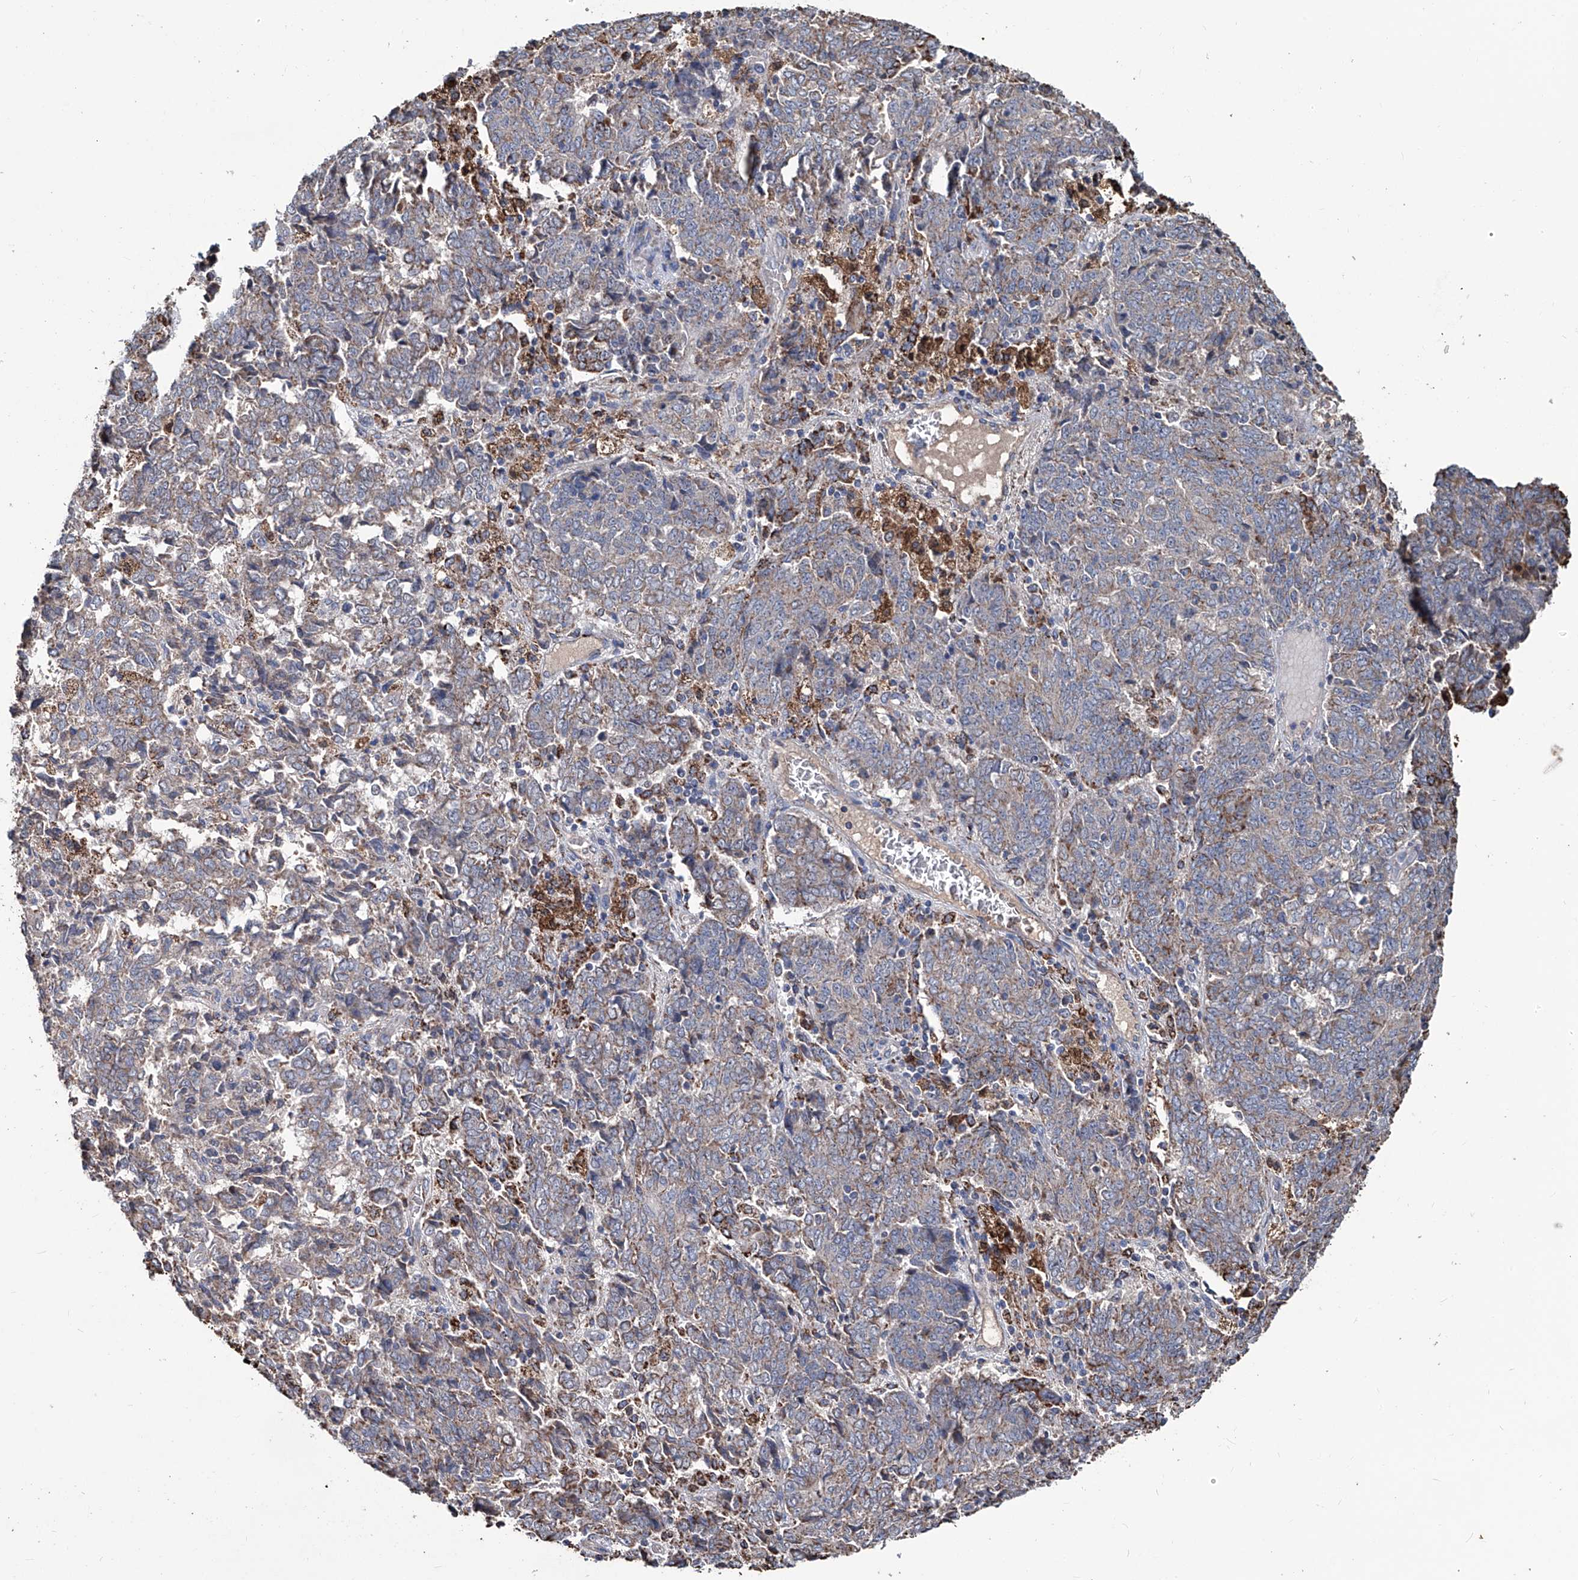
{"staining": {"intensity": "moderate", "quantity": ">75%", "location": "cytoplasmic/membranous"}, "tissue": "endometrial cancer", "cell_type": "Tumor cells", "image_type": "cancer", "snomed": [{"axis": "morphology", "description": "Adenocarcinoma, NOS"}, {"axis": "topography", "description": "Endometrium"}], "caption": "An immunohistochemistry (IHC) image of neoplastic tissue is shown. Protein staining in brown labels moderate cytoplasmic/membranous positivity in endometrial cancer (adenocarcinoma) within tumor cells.", "gene": "NHS", "patient": {"sex": "female", "age": 80}}